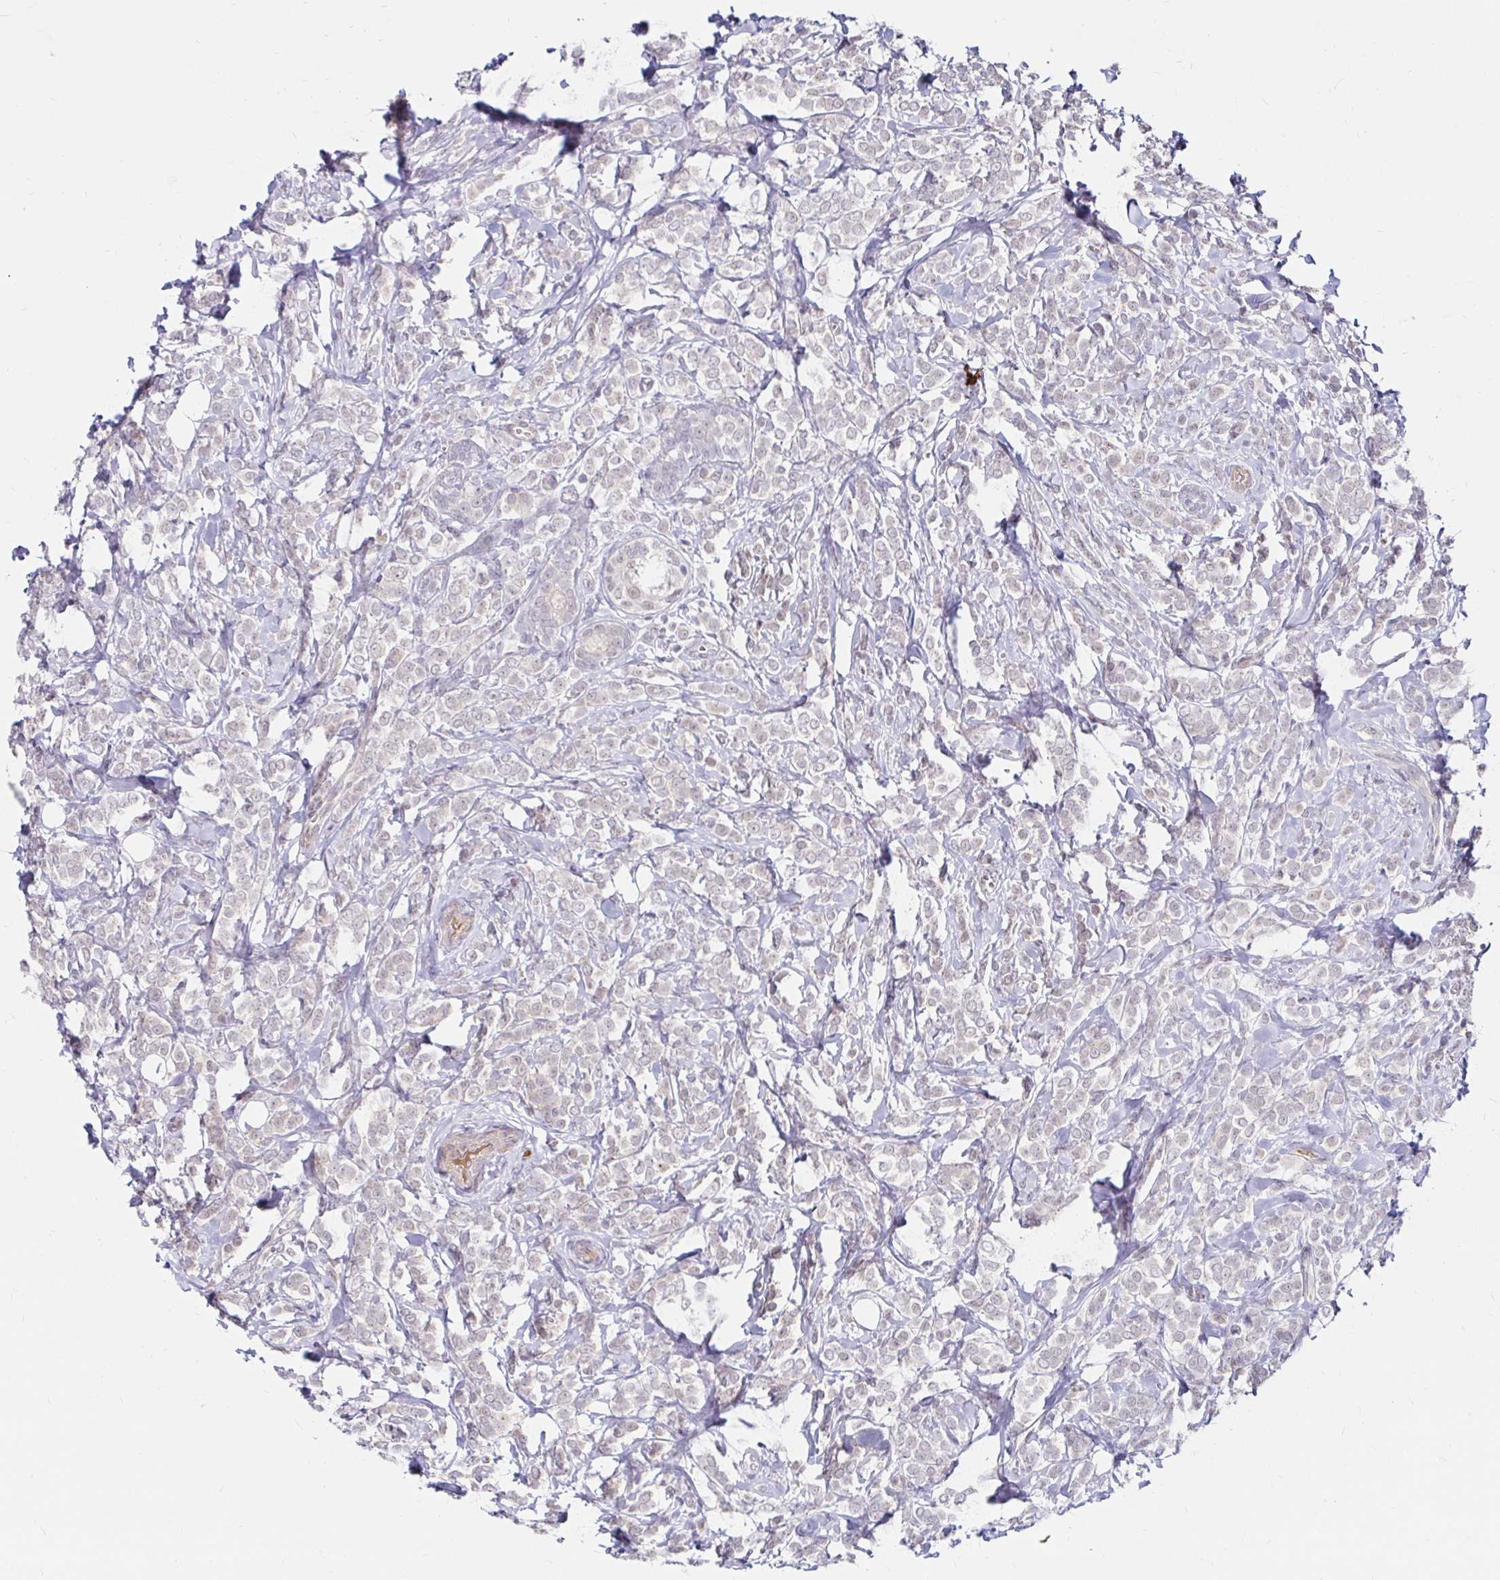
{"staining": {"intensity": "negative", "quantity": "none", "location": "none"}, "tissue": "breast cancer", "cell_type": "Tumor cells", "image_type": "cancer", "snomed": [{"axis": "morphology", "description": "Lobular carcinoma"}, {"axis": "topography", "description": "Breast"}], "caption": "Immunohistochemistry of breast lobular carcinoma reveals no staining in tumor cells.", "gene": "GUCY1A1", "patient": {"sex": "female", "age": 49}}